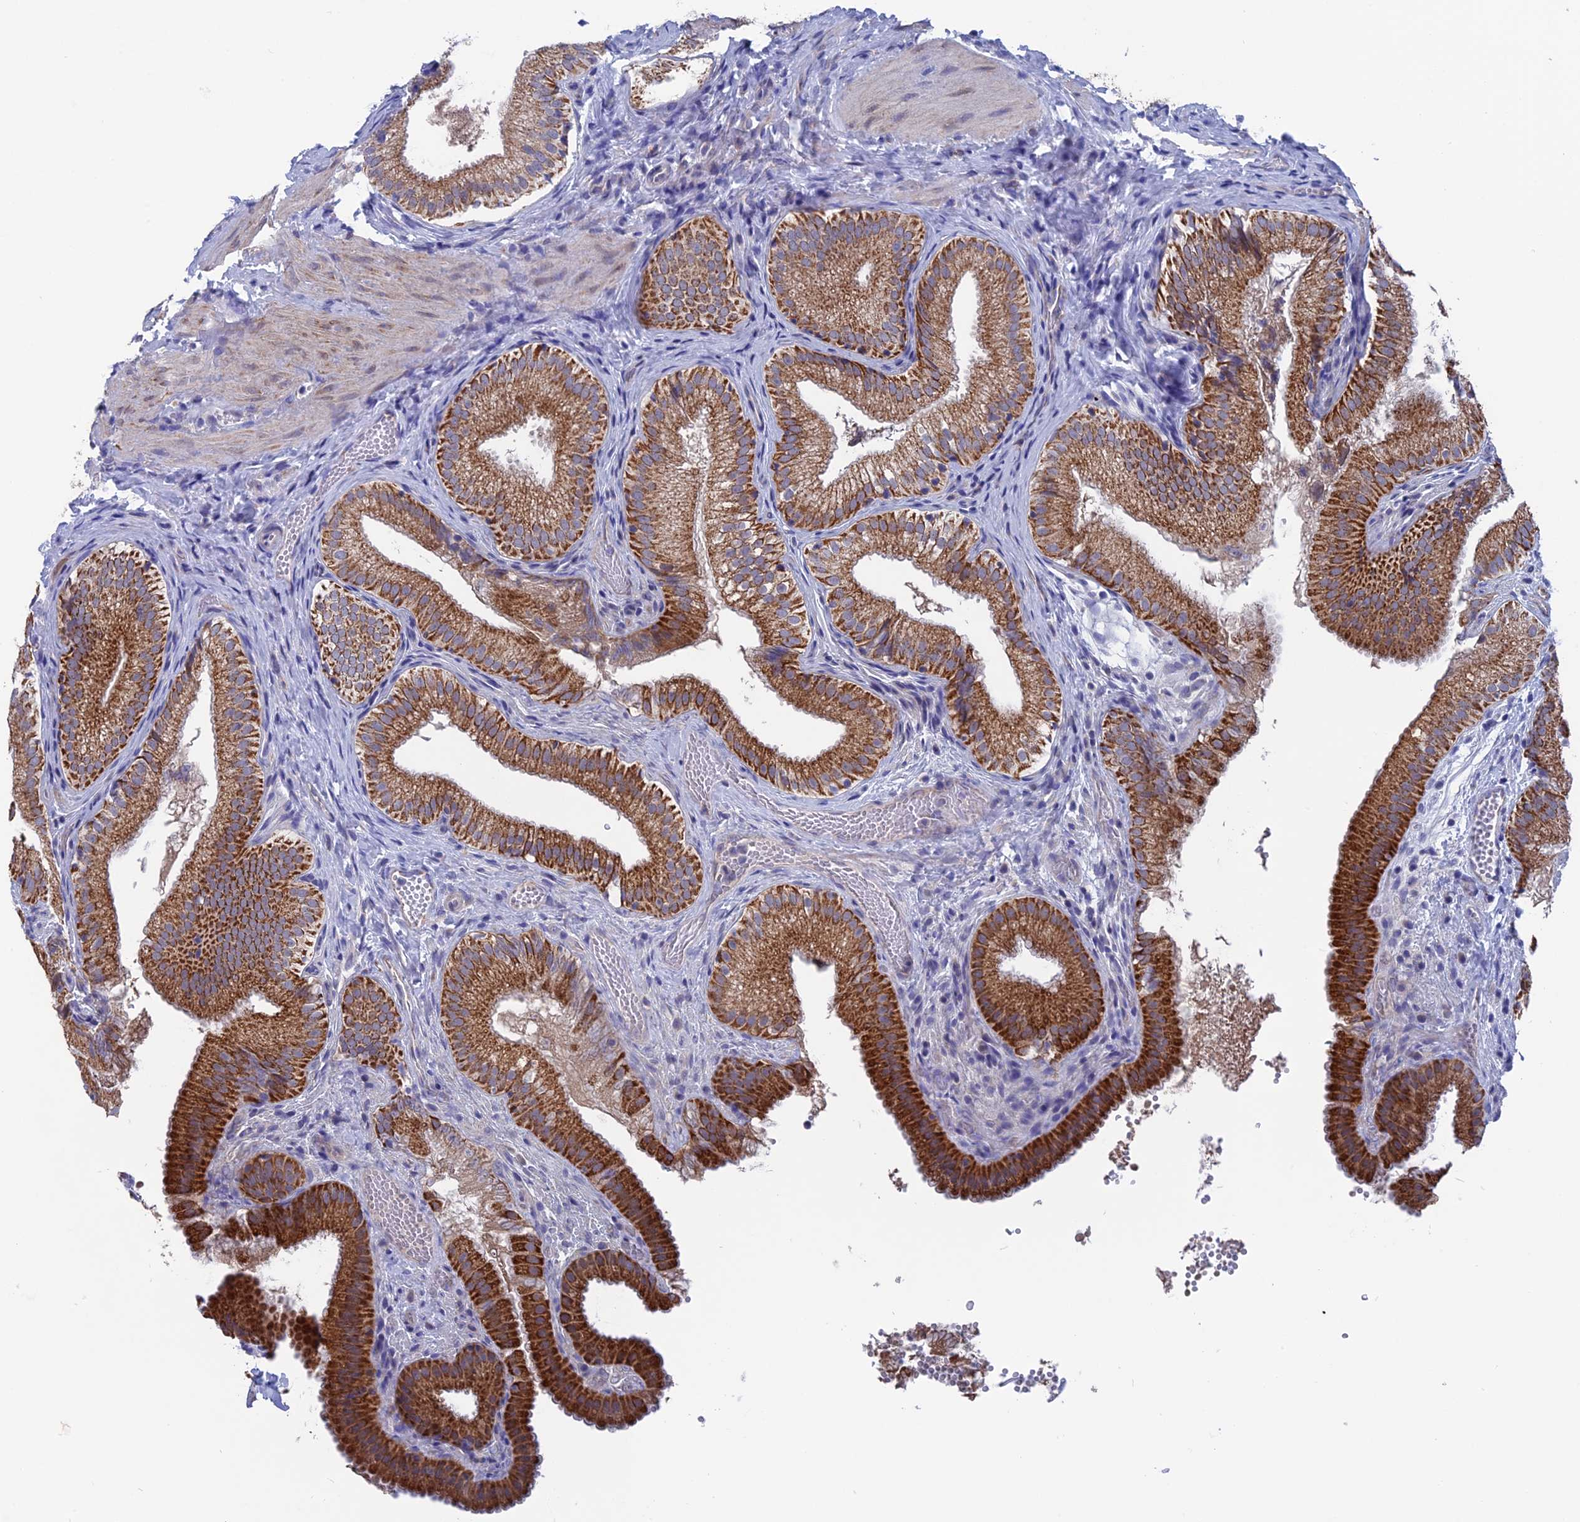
{"staining": {"intensity": "strong", "quantity": ">75%", "location": "cytoplasmic/membranous"}, "tissue": "gallbladder", "cell_type": "Glandular cells", "image_type": "normal", "snomed": [{"axis": "morphology", "description": "Normal tissue, NOS"}, {"axis": "topography", "description": "Gallbladder"}], "caption": "High-power microscopy captured an IHC histopathology image of normal gallbladder, revealing strong cytoplasmic/membranous positivity in about >75% of glandular cells. (DAB IHC, brown staining for protein, blue staining for nuclei).", "gene": "AK4P3", "patient": {"sex": "female", "age": 30}}